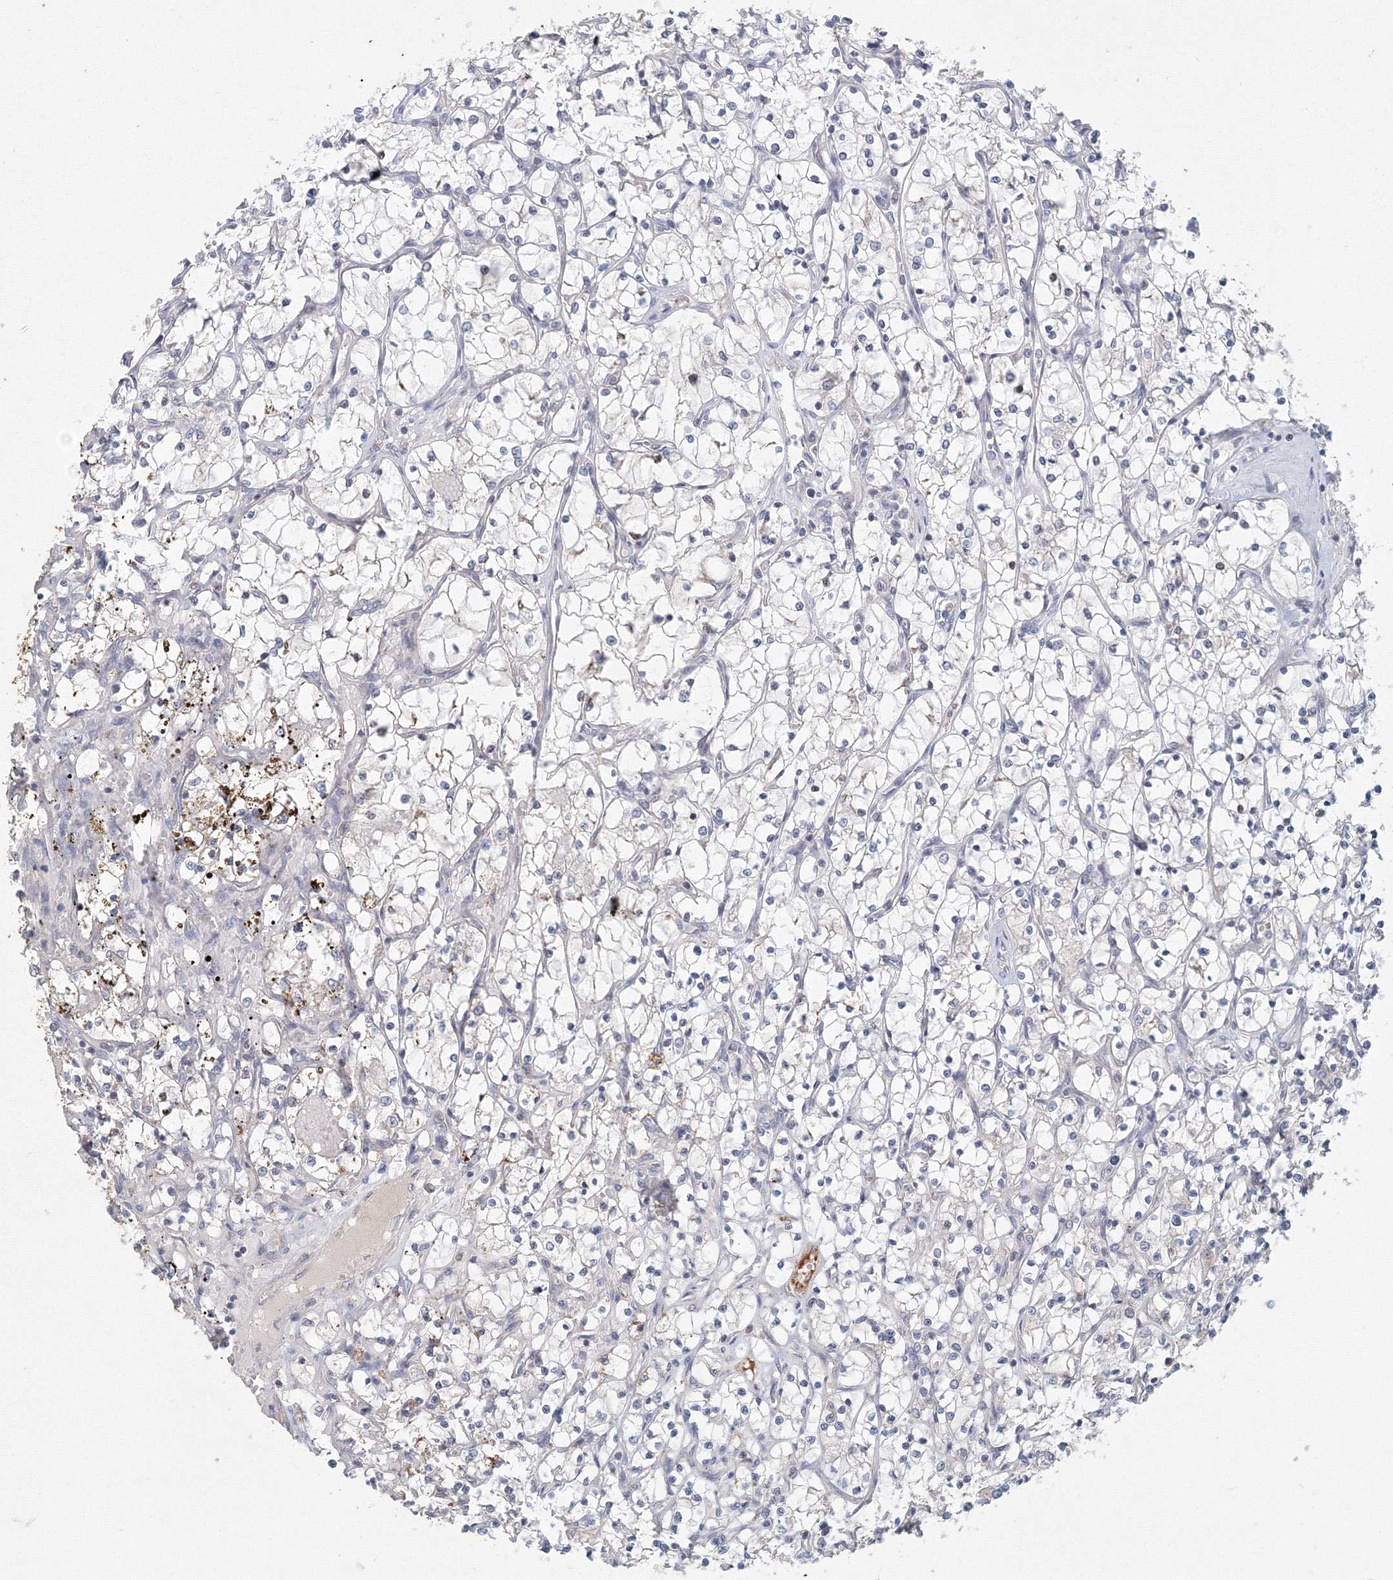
{"staining": {"intensity": "negative", "quantity": "none", "location": "none"}, "tissue": "renal cancer", "cell_type": "Tumor cells", "image_type": "cancer", "snomed": [{"axis": "morphology", "description": "Adenocarcinoma, NOS"}, {"axis": "topography", "description": "Kidney"}], "caption": "The immunohistochemistry micrograph has no significant staining in tumor cells of adenocarcinoma (renal) tissue.", "gene": "GRPEL1", "patient": {"sex": "female", "age": 69}}